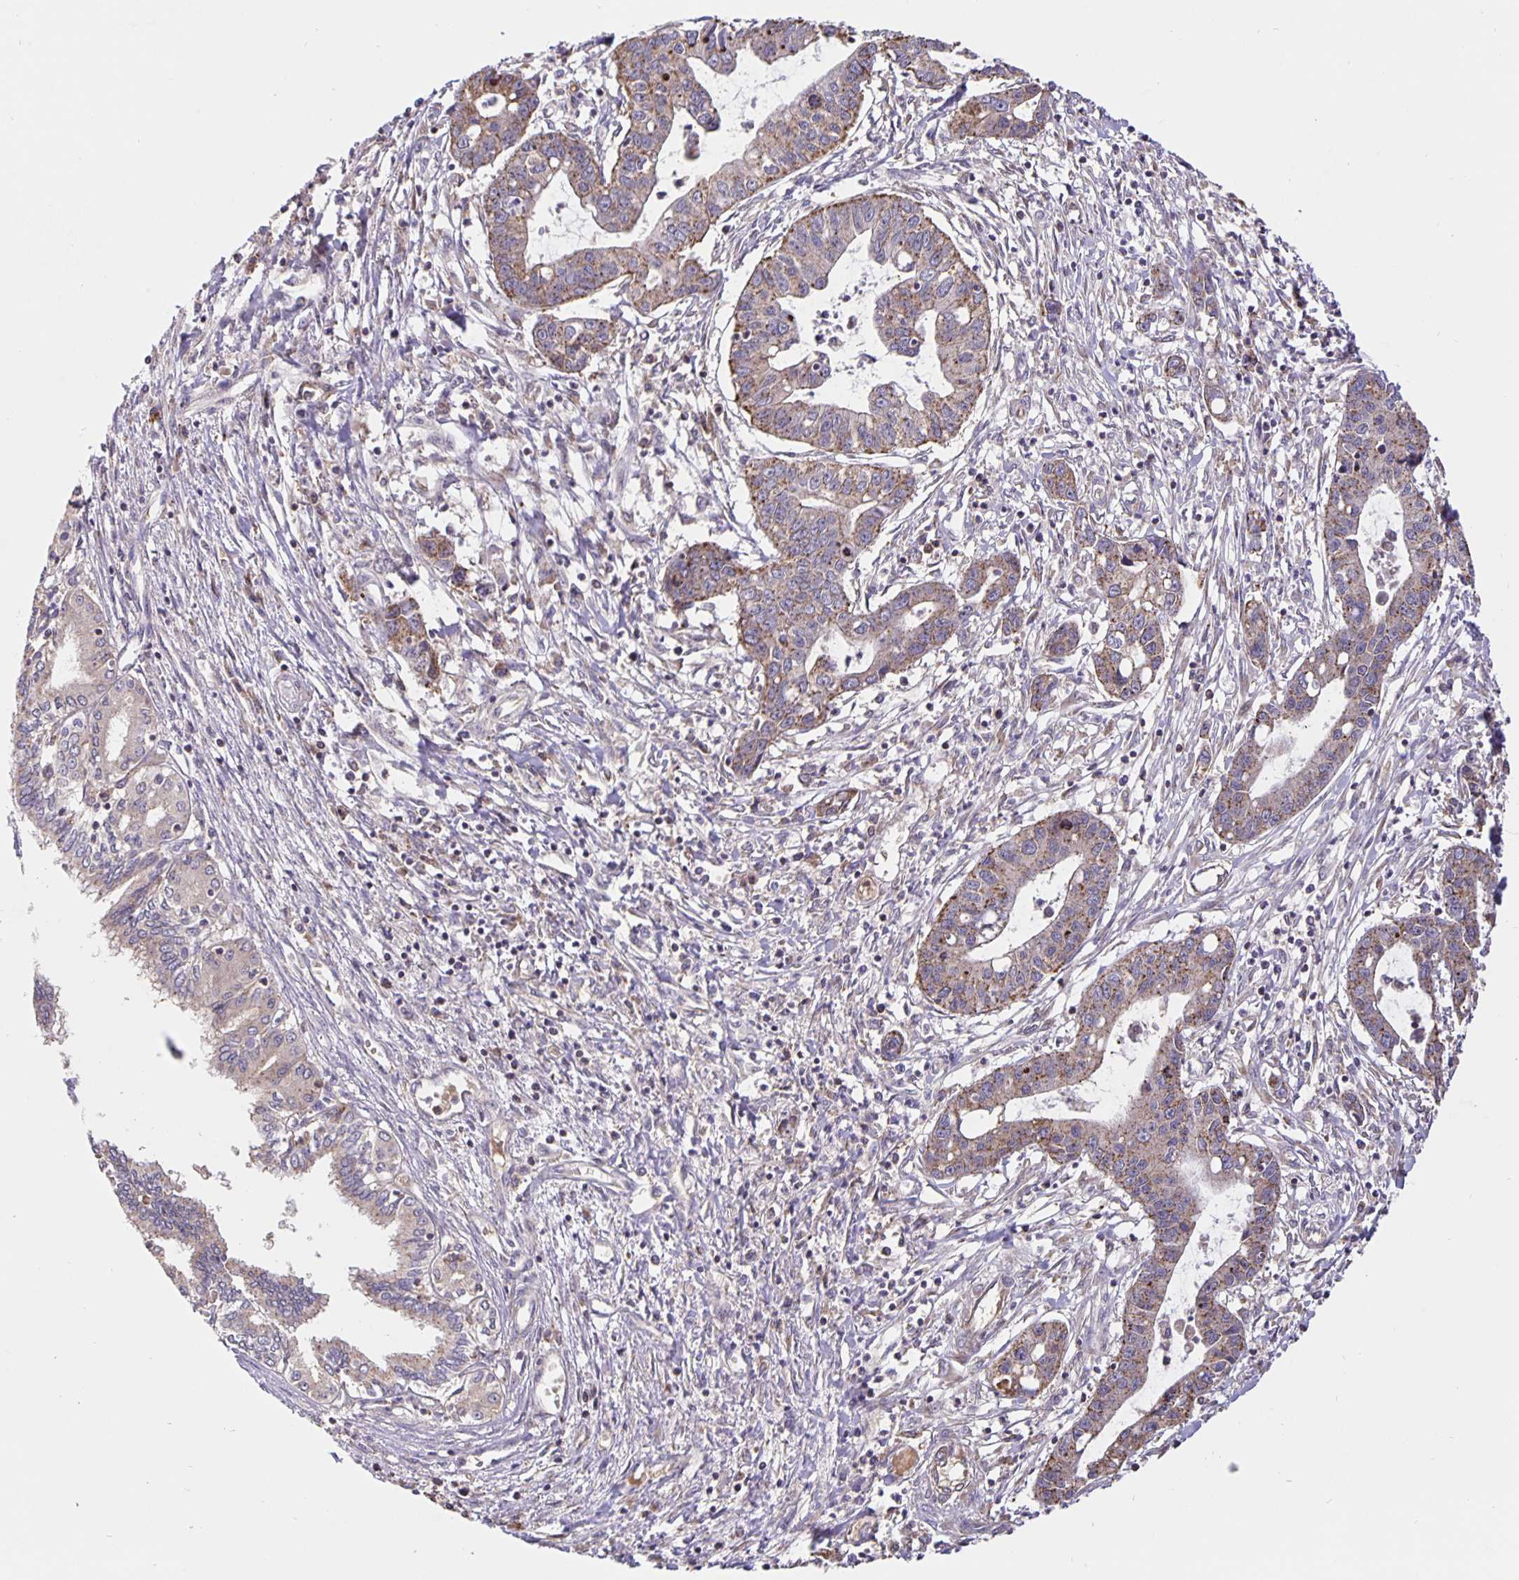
{"staining": {"intensity": "moderate", "quantity": "25%-75%", "location": "cytoplasmic/membranous"}, "tissue": "liver cancer", "cell_type": "Tumor cells", "image_type": "cancer", "snomed": [{"axis": "morphology", "description": "Cholangiocarcinoma"}, {"axis": "topography", "description": "Liver"}], "caption": "Immunohistochemistry photomicrograph of liver cancer stained for a protein (brown), which demonstrates medium levels of moderate cytoplasmic/membranous expression in approximately 25%-75% of tumor cells.", "gene": "TMEM71", "patient": {"sex": "male", "age": 58}}